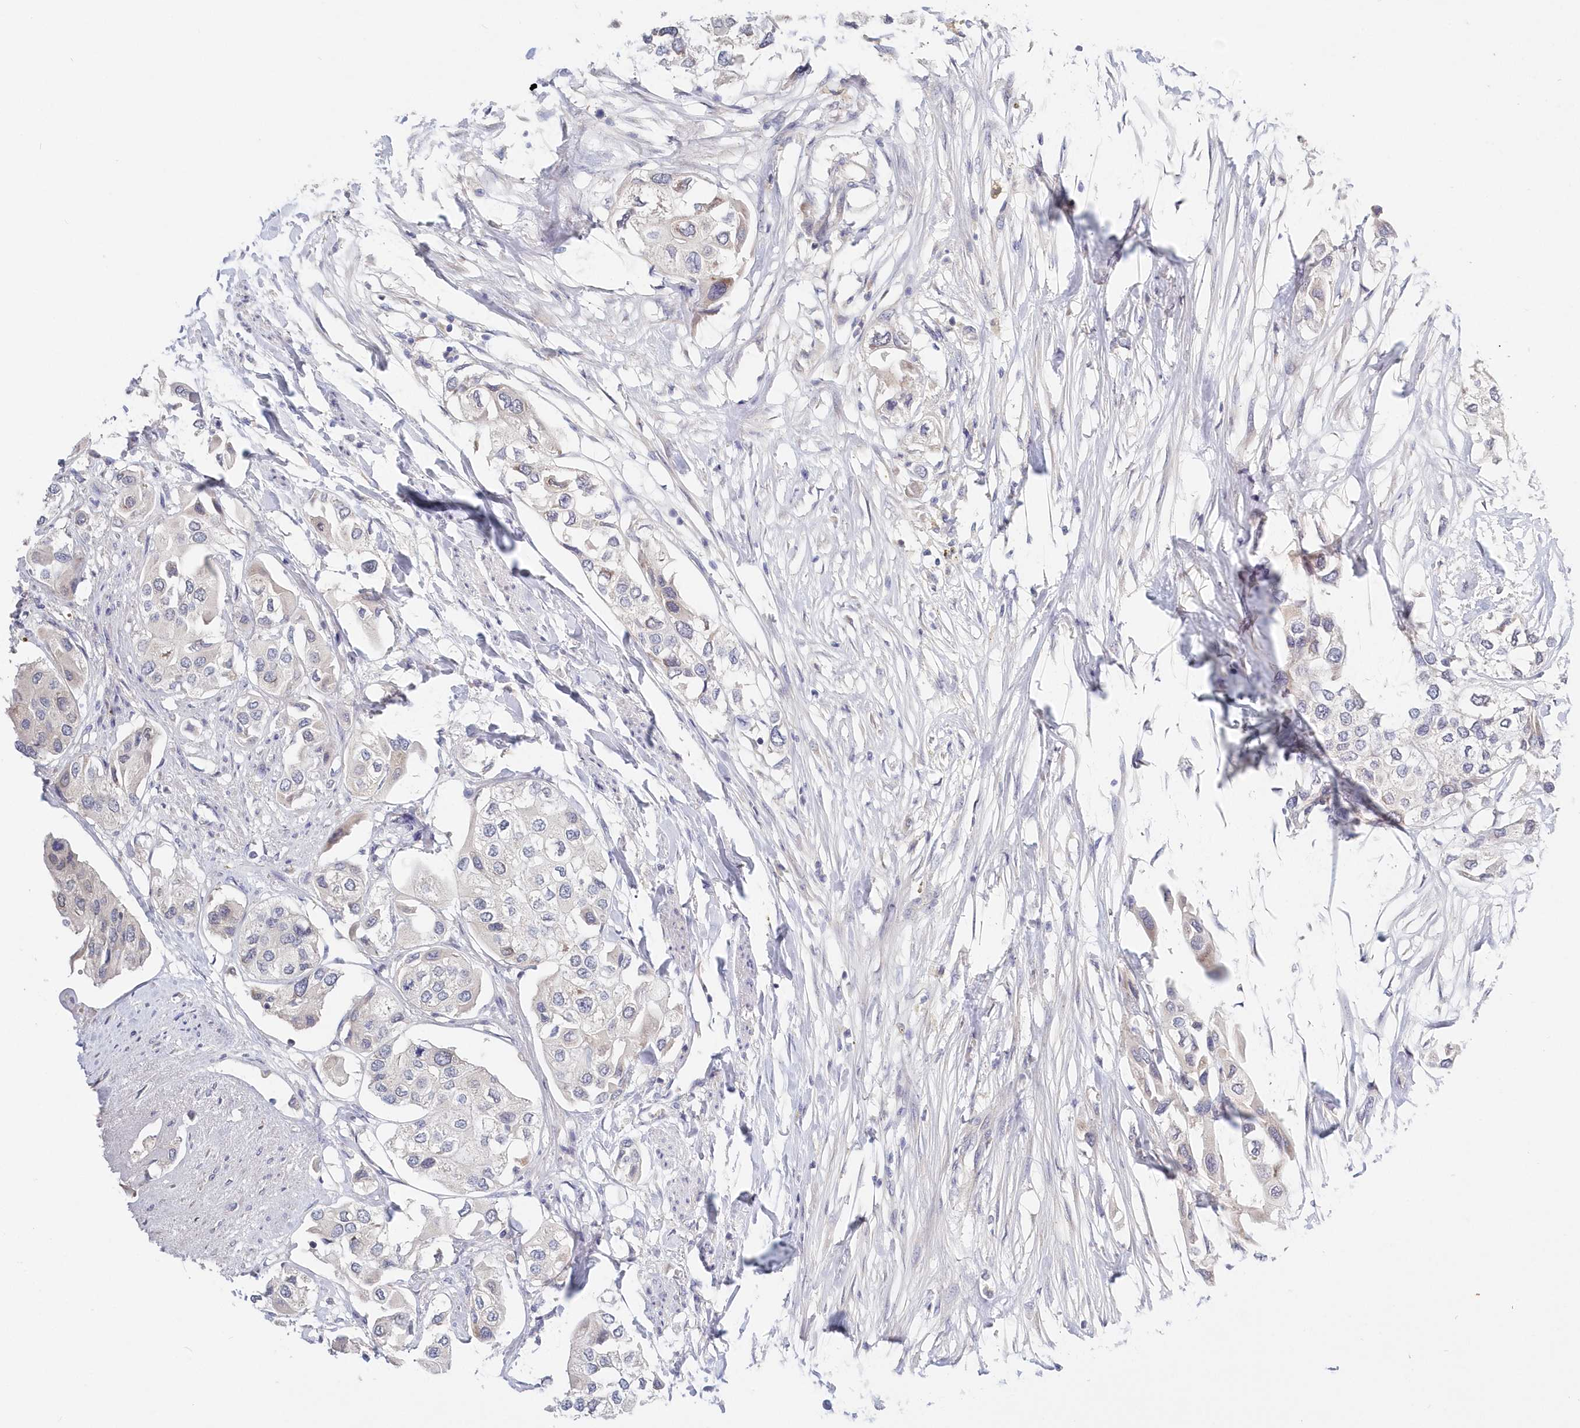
{"staining": {"intensity": "negative", "quantity": "none", "location": "none"}, "tissue": "urothelial cancer", "cell_type": "Tumor cells", "image_type": "cancer", "snomed": [{"axis": "morphology", "description": "Urothelial carcinoma, High grade"}, {"axis": "topography", "description": "Urinary bladder"}], "caption": "High power microscopy photomicrograph of an immunohistochemistry (IHC) photomicrograph of urothelial cancer, revealing no significant positivity in tumor cells.", "gene": "KATNA1", "patient": {"sex": "male", "age": 64}}